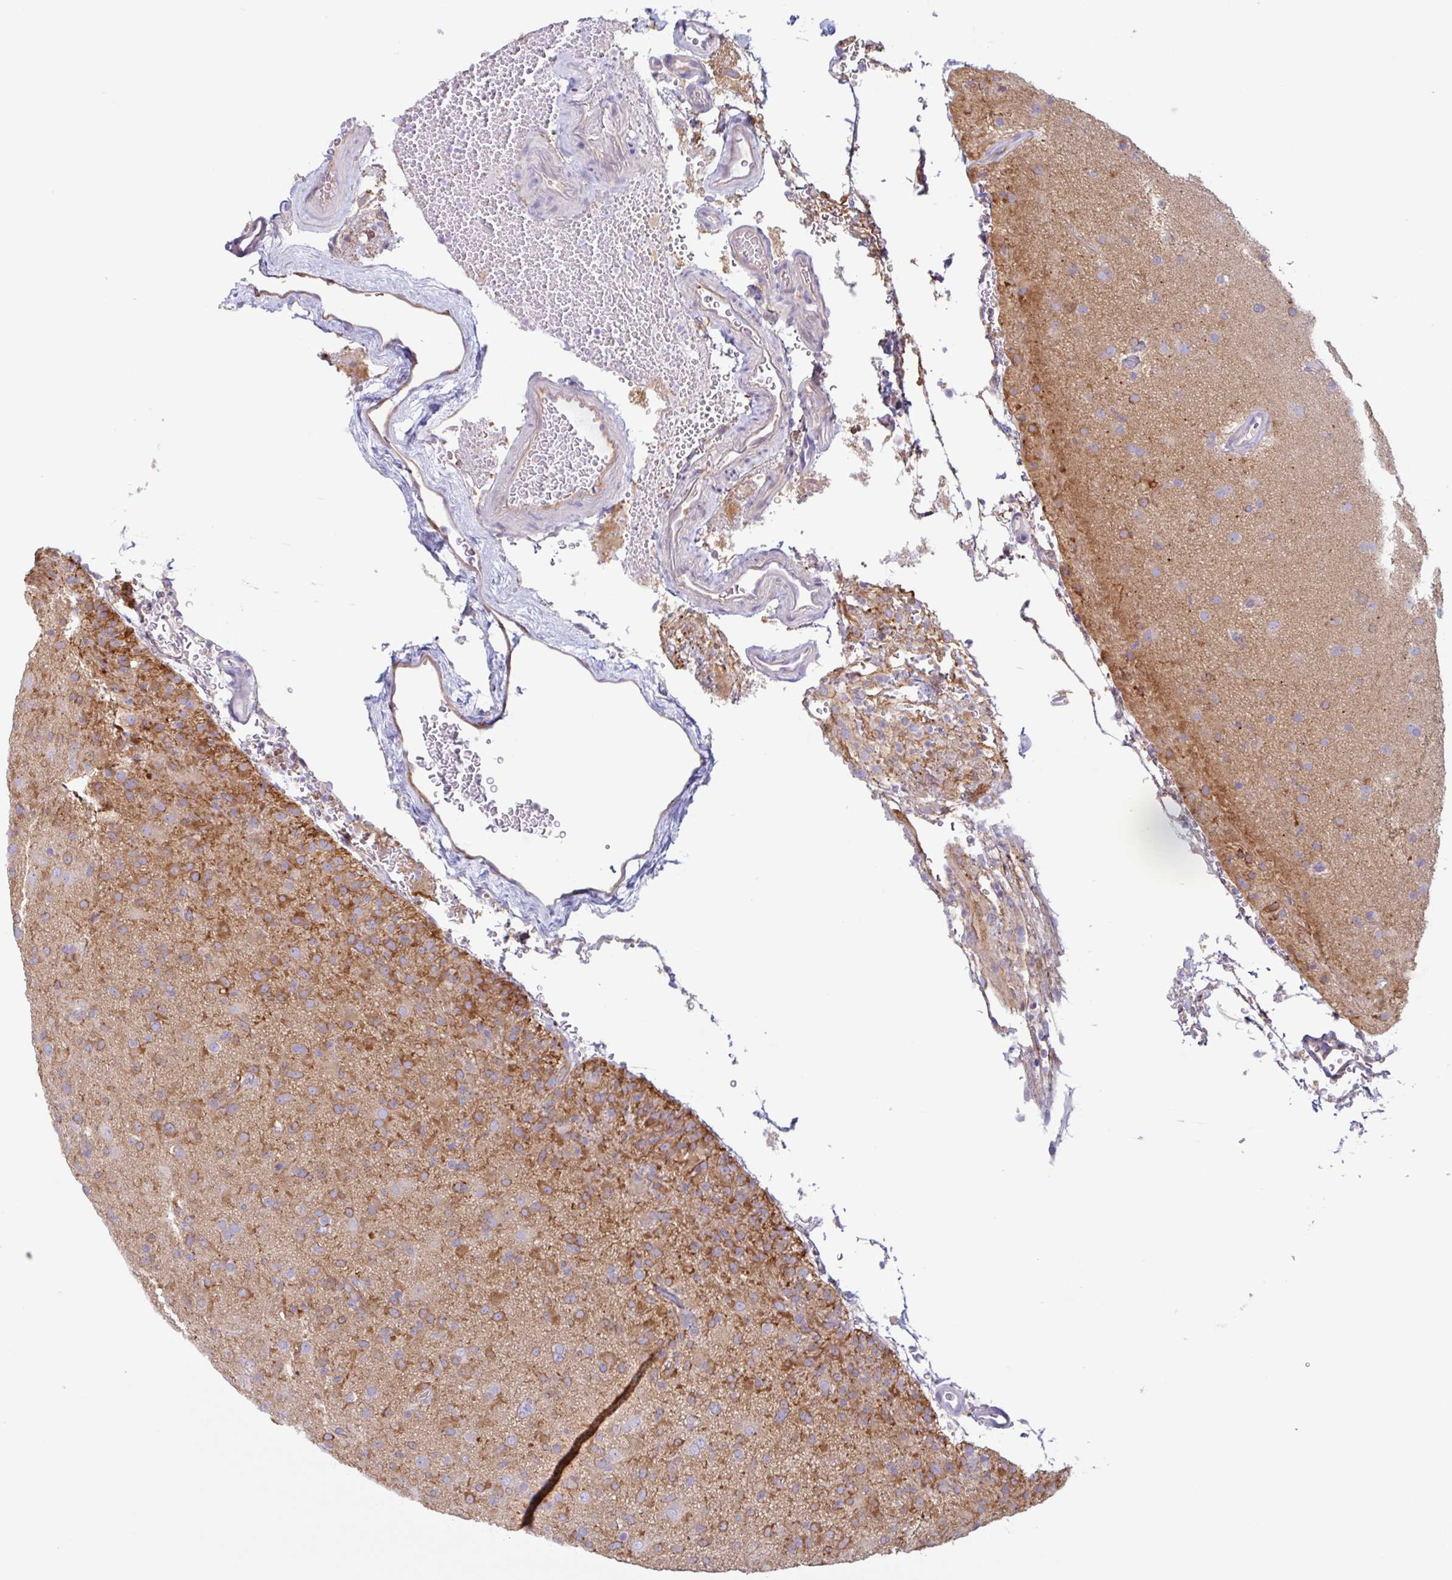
{"staining": {"intensity": "moderate", "quantity": ">75%", "location": "cytoplasmic/membranous"}, "tissue": "glioma", "cell_type": "Tumor cells", "image_type": "cancer", "snomed": [{"axis": "morphology", "description": "Glioma, malignant, Low grade"}, {"axis": "topography", "description": "Brain"}], "caption": "IHC (DAB (3,3'-diaminobenzidine)) staining of glioma reveals moderate cytoplasmic/membranous protein positivity in about >75% of tumor cells.", "gene": "MYH10", "patient": {"sex": "male", "age": 65}}